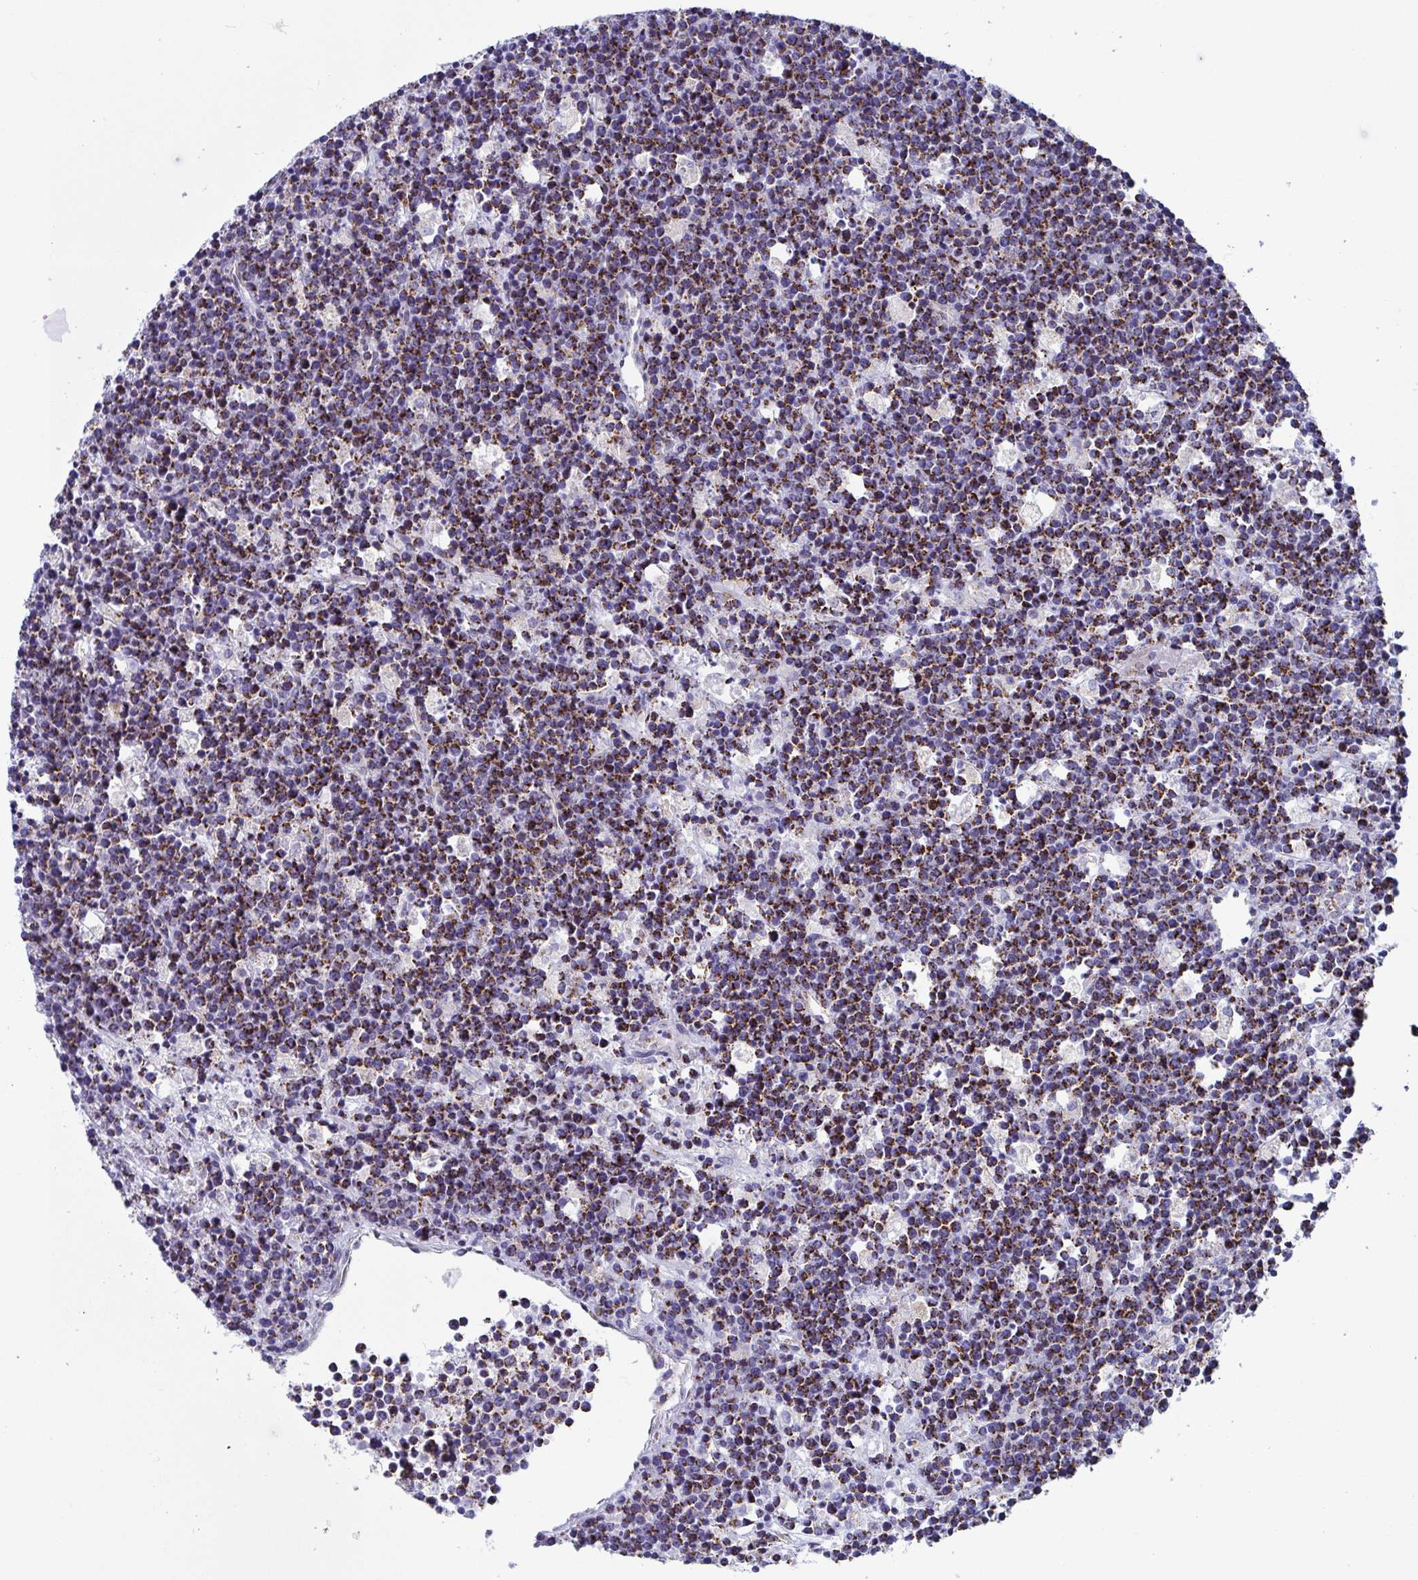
{"staining": {"intensity": "strong", "quantity": "25%-75%", "location": "cytoplasmic/membranous"}, "tissue": "lymphoma", "cell_type": "Tumor cells", "image_type": "cancer", "snomed": [{"axis": "morphology", "description": "Malignant lymphoma, non-Hodgkin's type, High grade"}, {"axis": "topography", "description": "Ovary"}], "caption": "This is an image of IHC staining of high-grade malignant lymphoma, non-Hodgkin's type, which shows strong staining in the cytoplasmic/membranous of tumor cells.", "gene": "ATP5MJ", "patient": {"sex": "female", "age": 56}}